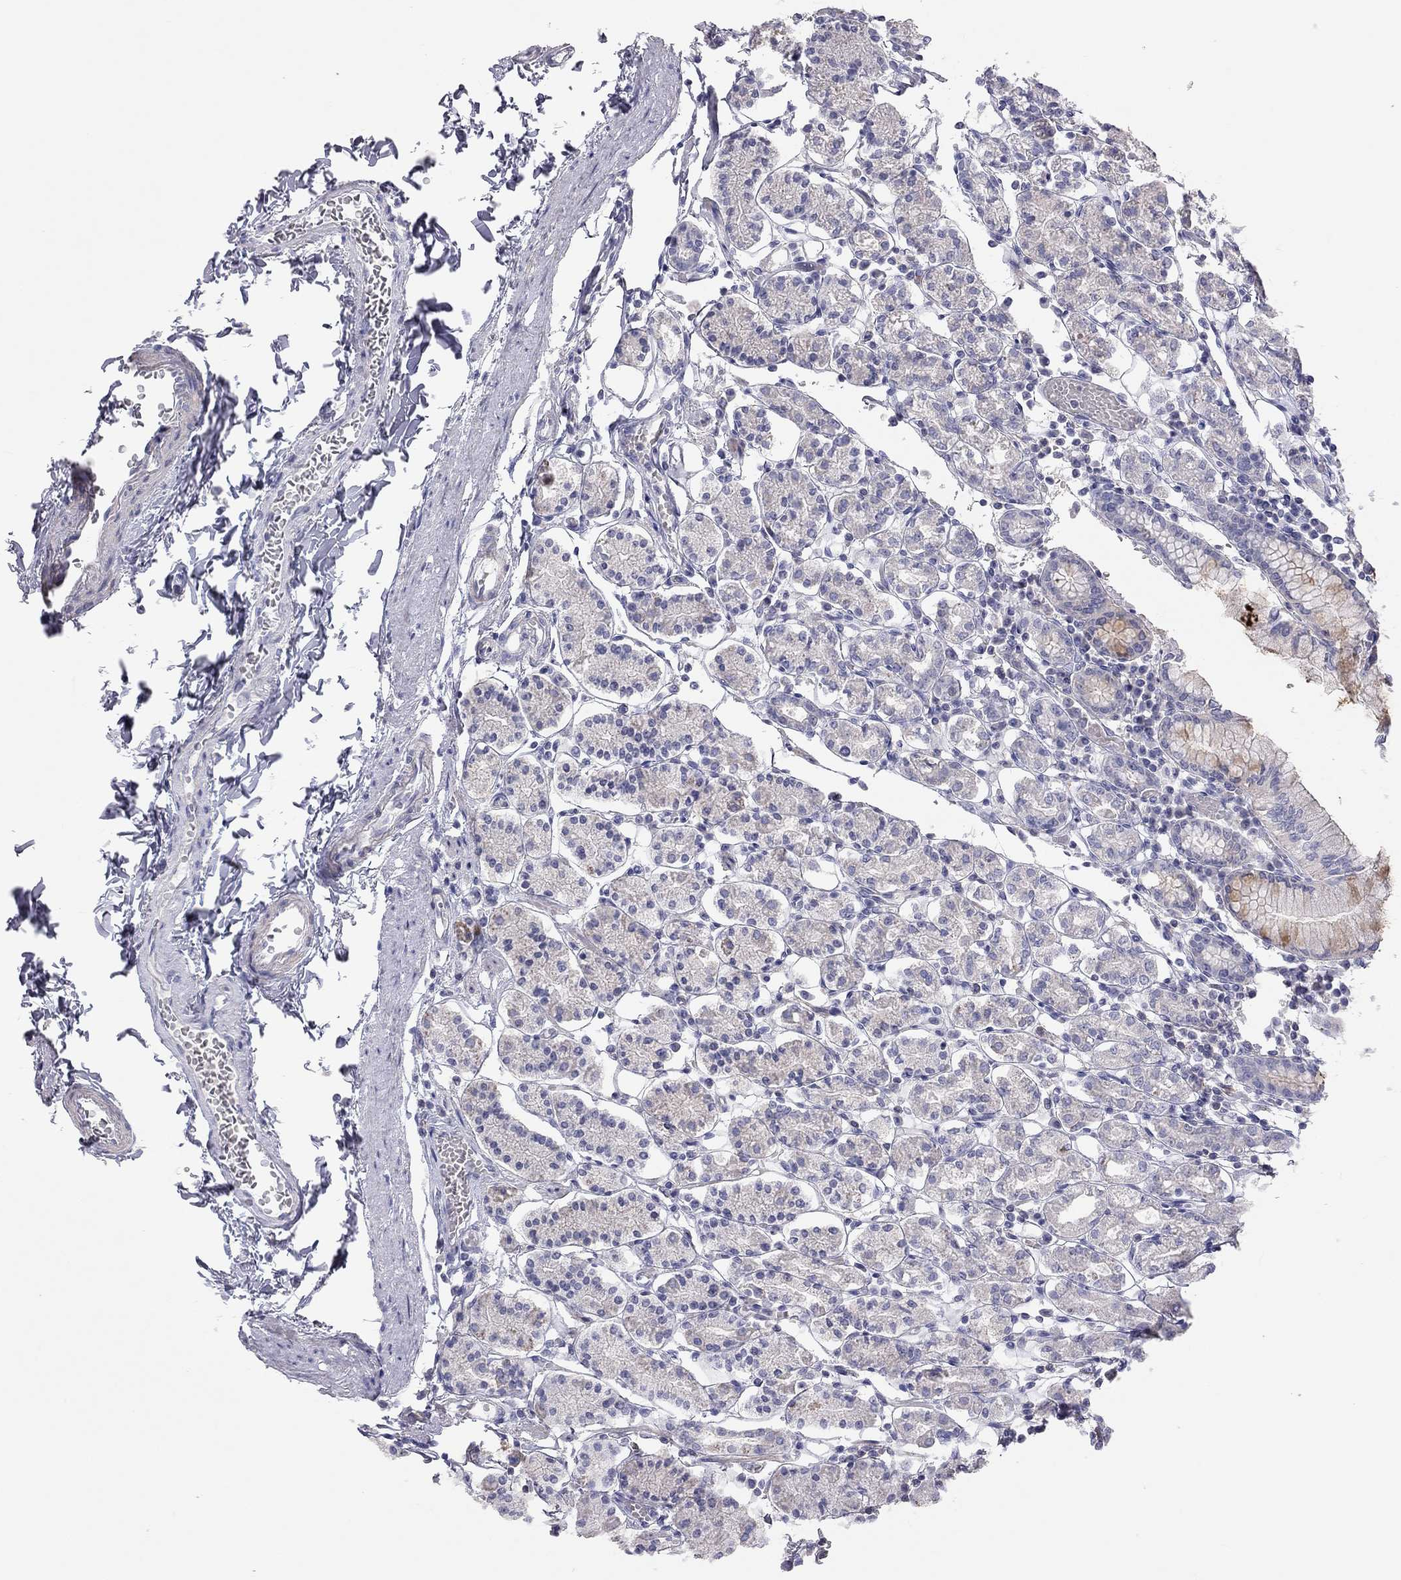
{"staining": {"intensity": "negative", "quantity": "none", "location": "none"}, "tissue": "stomach", "cell_type": "Glandular cells", "image_type": "normal", "snomed": [{"axis": "morphology", "description": "Normal tissue, NOS"}, {"axis": "topography", "description": "Stomach, upper"}, {"axis": "topography", "description": "Stomach"}], "caption": "Immunohistochemistry (IHC) micrograph of benign stomach: human stomach stained with DAB (3,3'-diaminobenzidine) displays no significant protein positivity in glandular cells.", "gene": "ADCYAP1", "patient": {"sex": "male", "age": 62}}